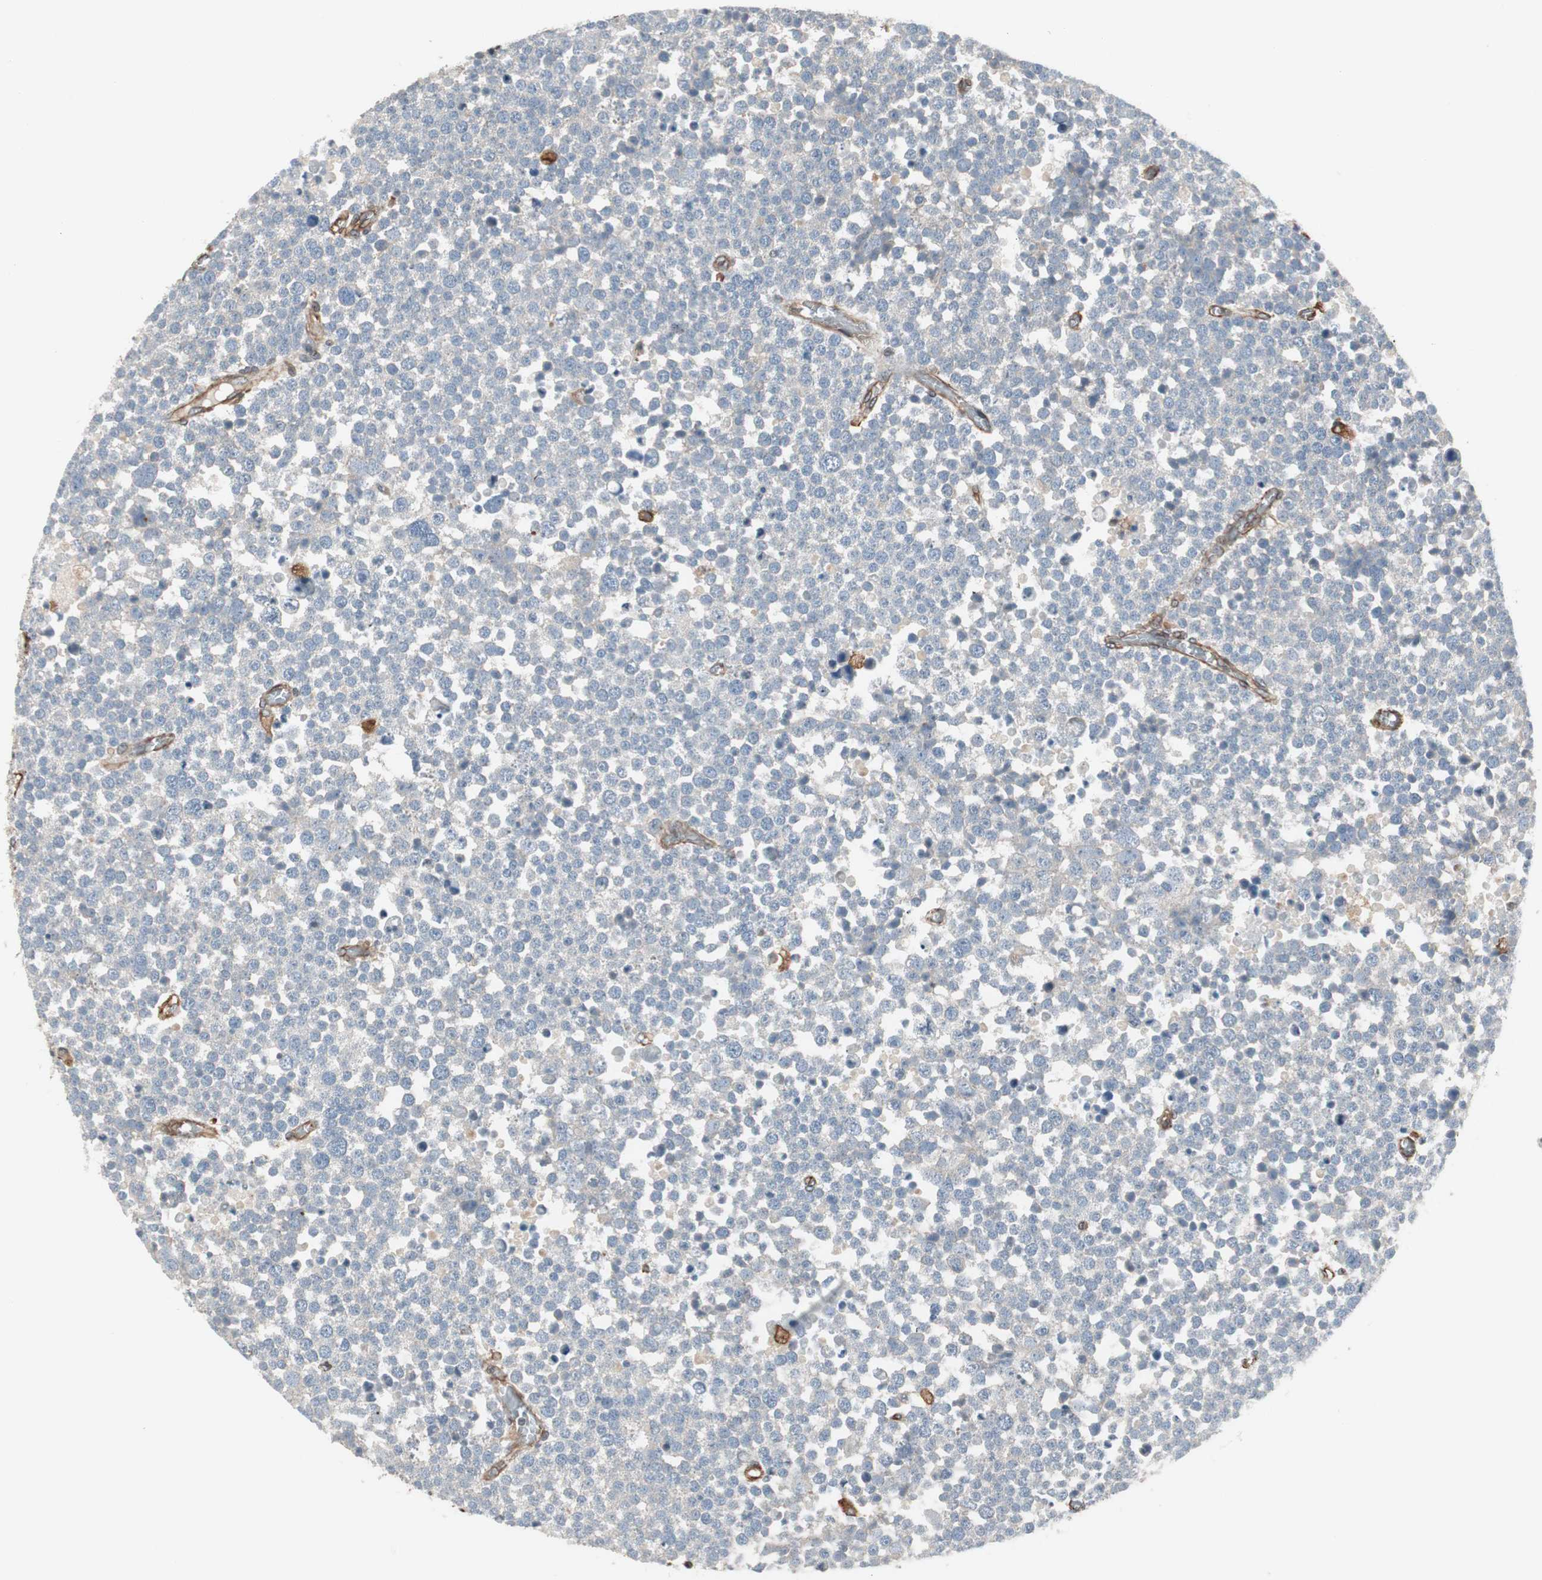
{"staining": {"intensity": "negative", "quantity": "none", "location": "none"}, "tissue": "testis cancer", "cell_type": "Tumor cells", "image_type": "cancer", "snomed": [{"axis": "morphology", "description": "Seminoma, NOS"}, {"axis": "topography", "description": "Testis"}], "caption": "IHC histopathology image of neoplastic tissue: seminoma (testis) stained with DAB reveals no significant protein positivity in tumor cells.", "gene": "MAD2L2", "patient": {"sex": "male", "age": 71}}